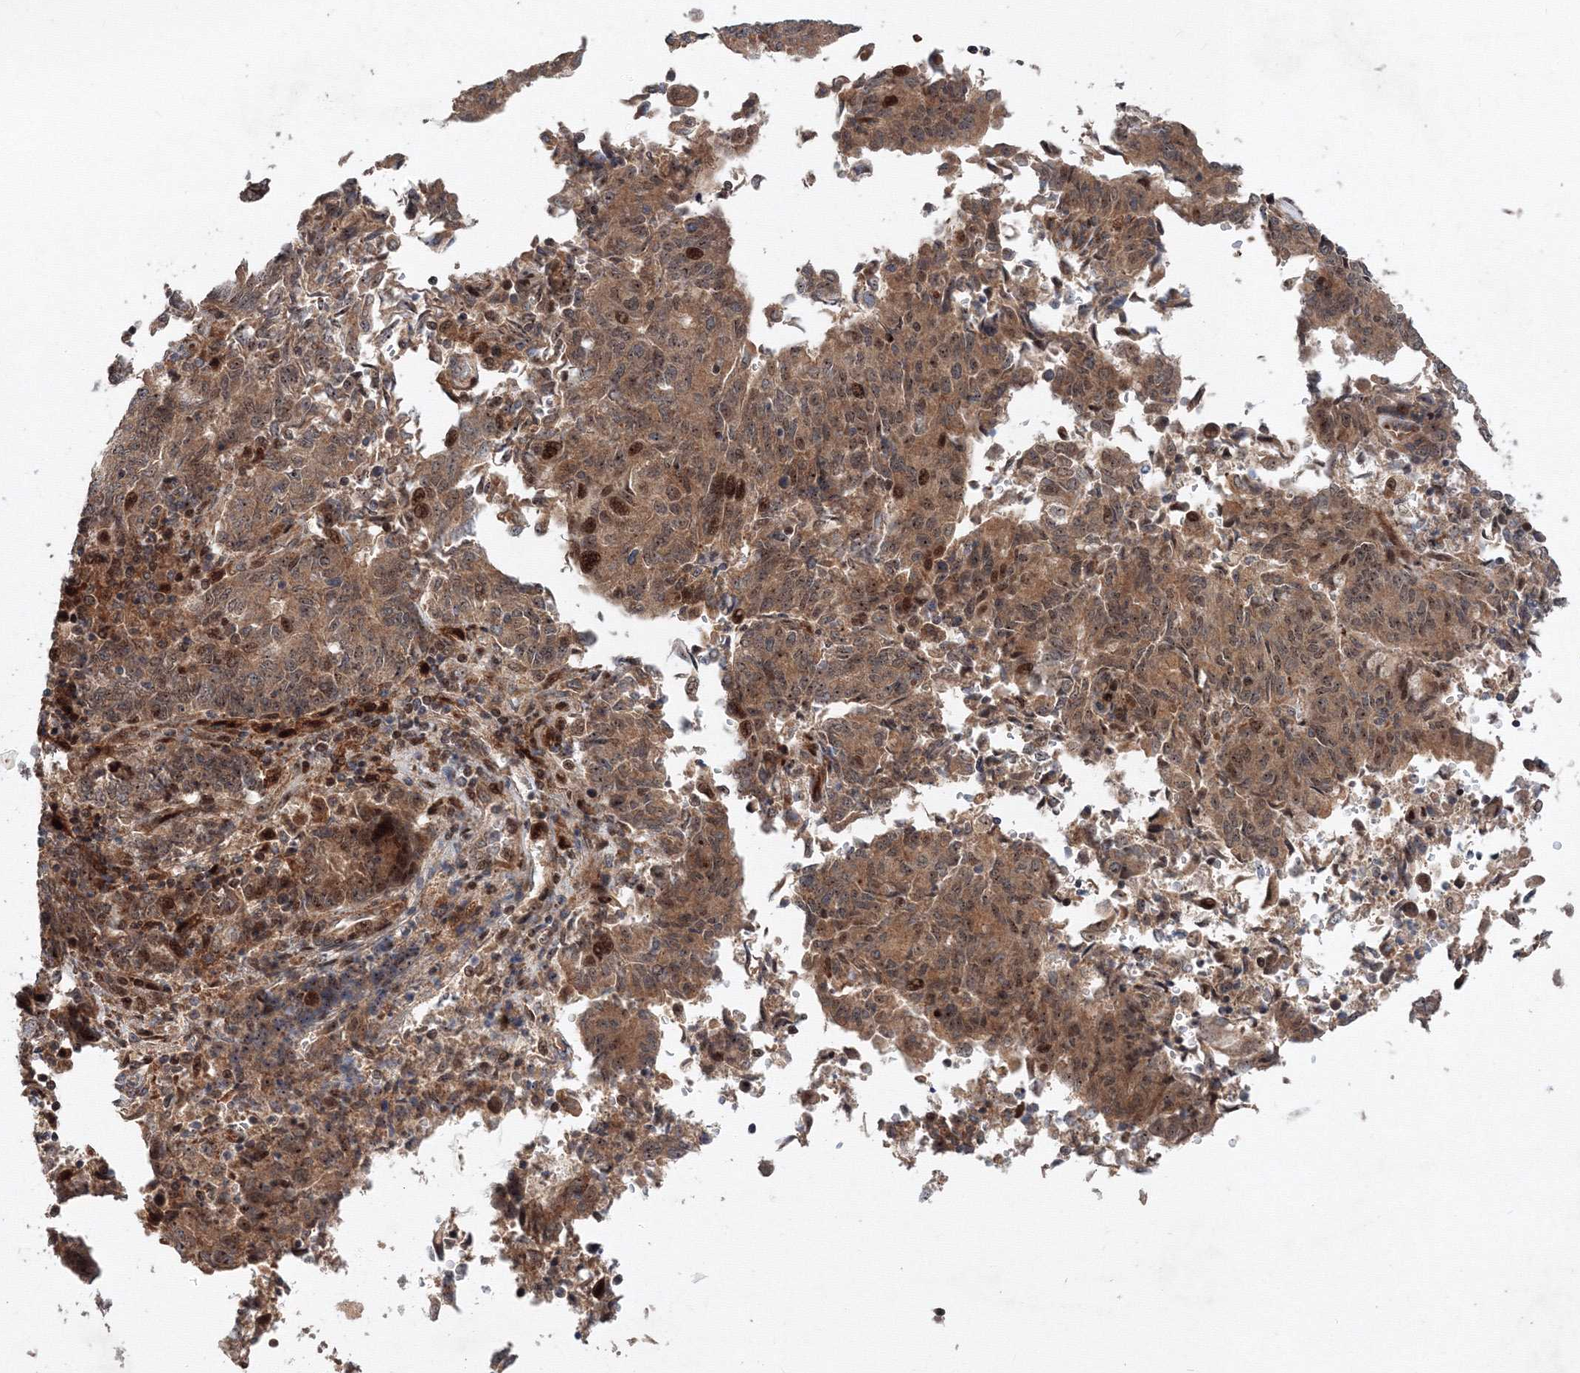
{"staining": {"intensity": "moderate", "quantity": ">75%", "location": "cytoplasmic/membranous,nuclear"}, "tissue": "endometrial cancer", "cell_type": "Tumor cells", "image_type": "cancer", "snomed": [{"axis": "morphology", "description": "Adenocarcinoma, NOS"}, {"axis": "topography", "description": "Endometrium"}], "caption": "Endometrial adenocarcinoma stained for a protein shows moderate cytoplasmic/membranous and nuclear positivity in tumor cells. The staining was performed using DAB (3,3'-diaminobenzidine) to visualize the protein expression in brown, while the nuclei were stained in blue with hematoxylin (Magnification: 20x).", "gene": "ANKAR", "patient": {"sex": "female", "age": 80}}